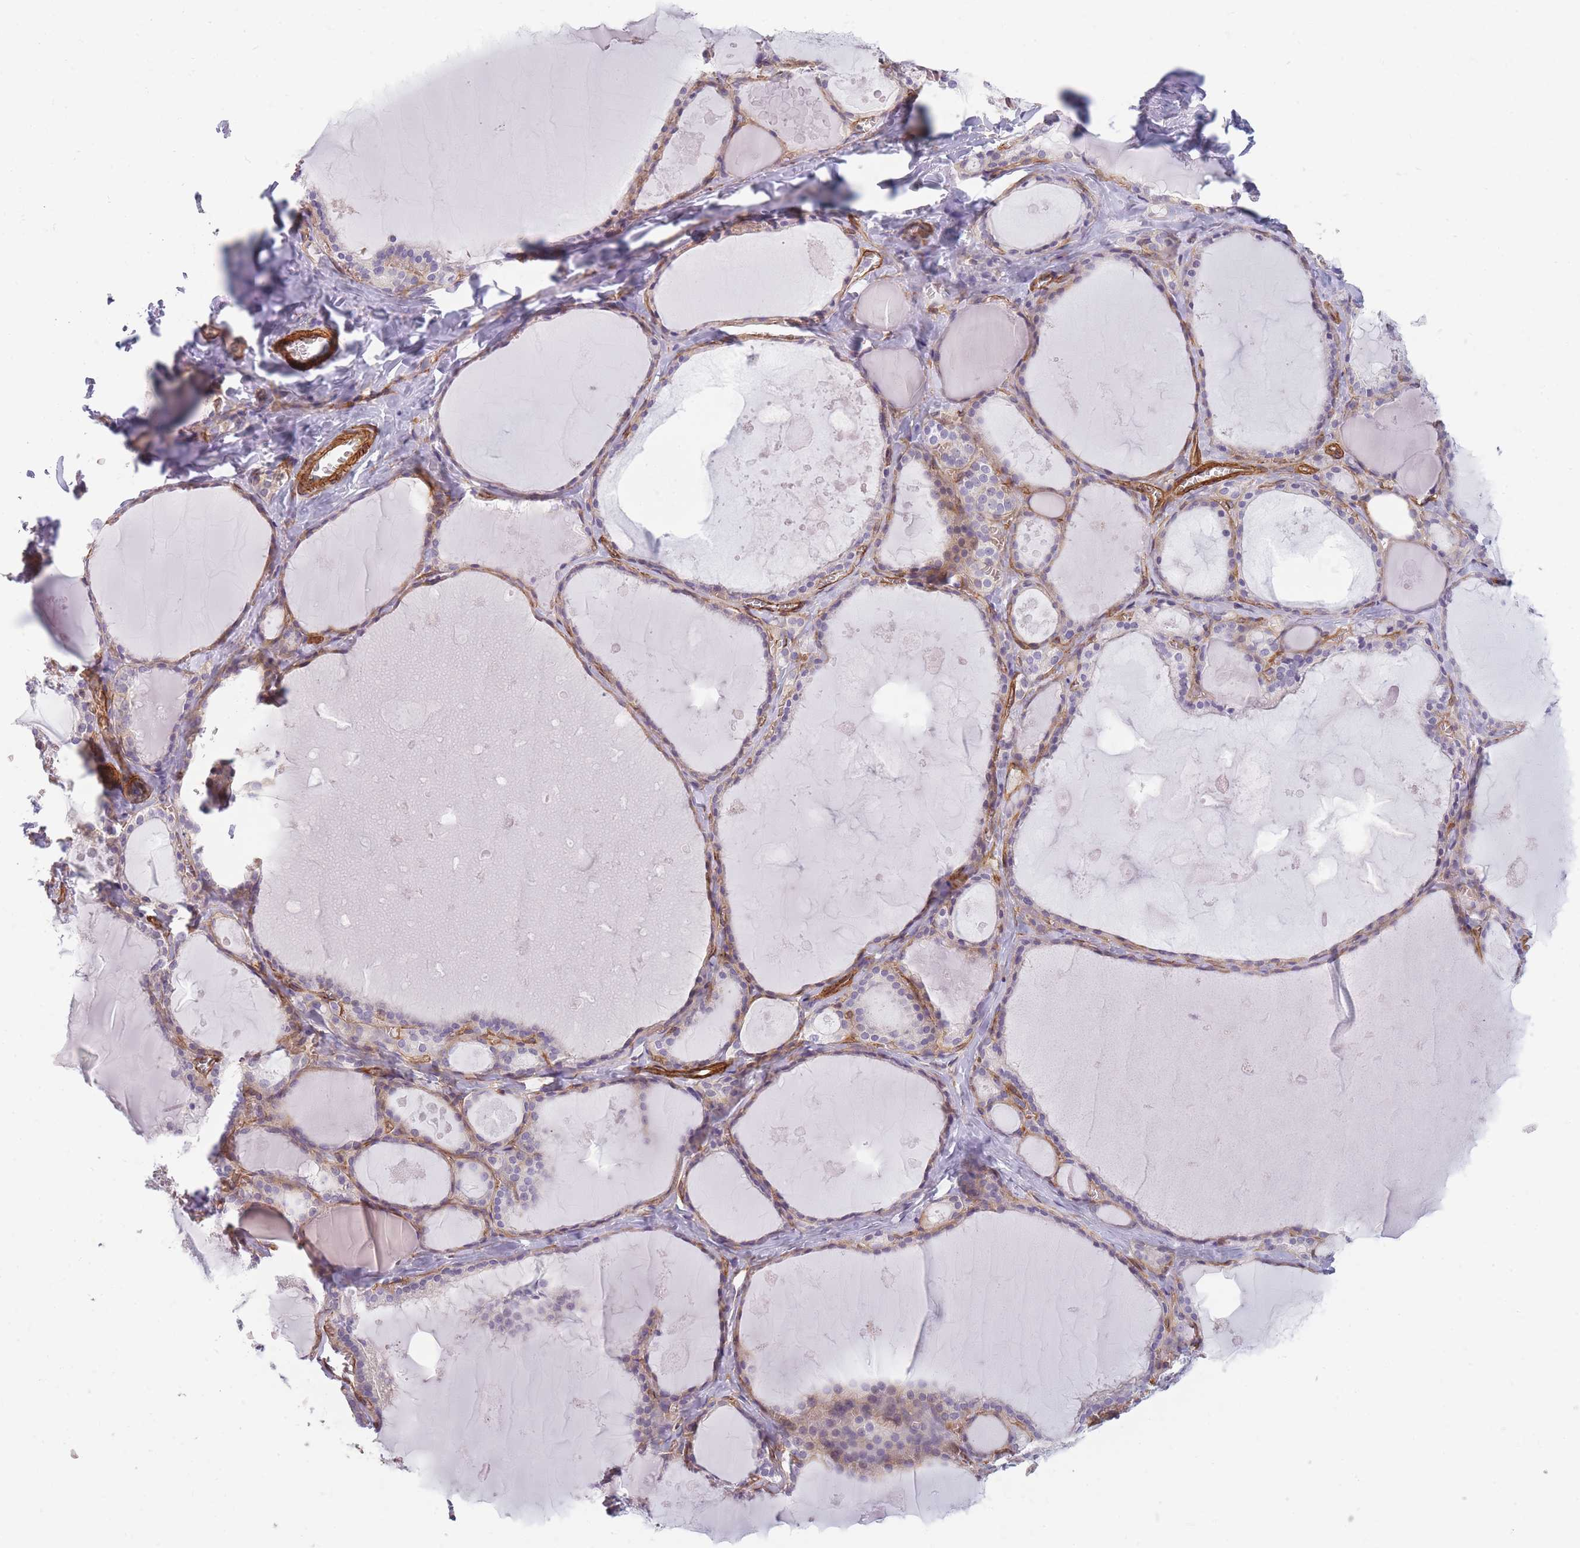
{"staining": {"intensity": "weak", "quantity": "<25%", "location": "cytoplasmic/membranous"}, "tissue": "thyroid gland", "cell_type": "Glandular cells", "image_type": "normal", "snomed": [{"axis": "morphology", "description": "Normal tissue, NOS"}, {"axis": "topography", "description": "Thyroid gland"}], "caption": "Thyroid gland was stained to show a protein in brown. There is no significant positivity in glandular cells. The staining was performed using DAB (3,3'-diaminobenzidine) to visualize the protein expression in brown, while the nuclei were stained in blue with hematoxylin (Magnification: 20x).", "gene": "OR6B2", "patient": {"sex": "male", "age": 56}}